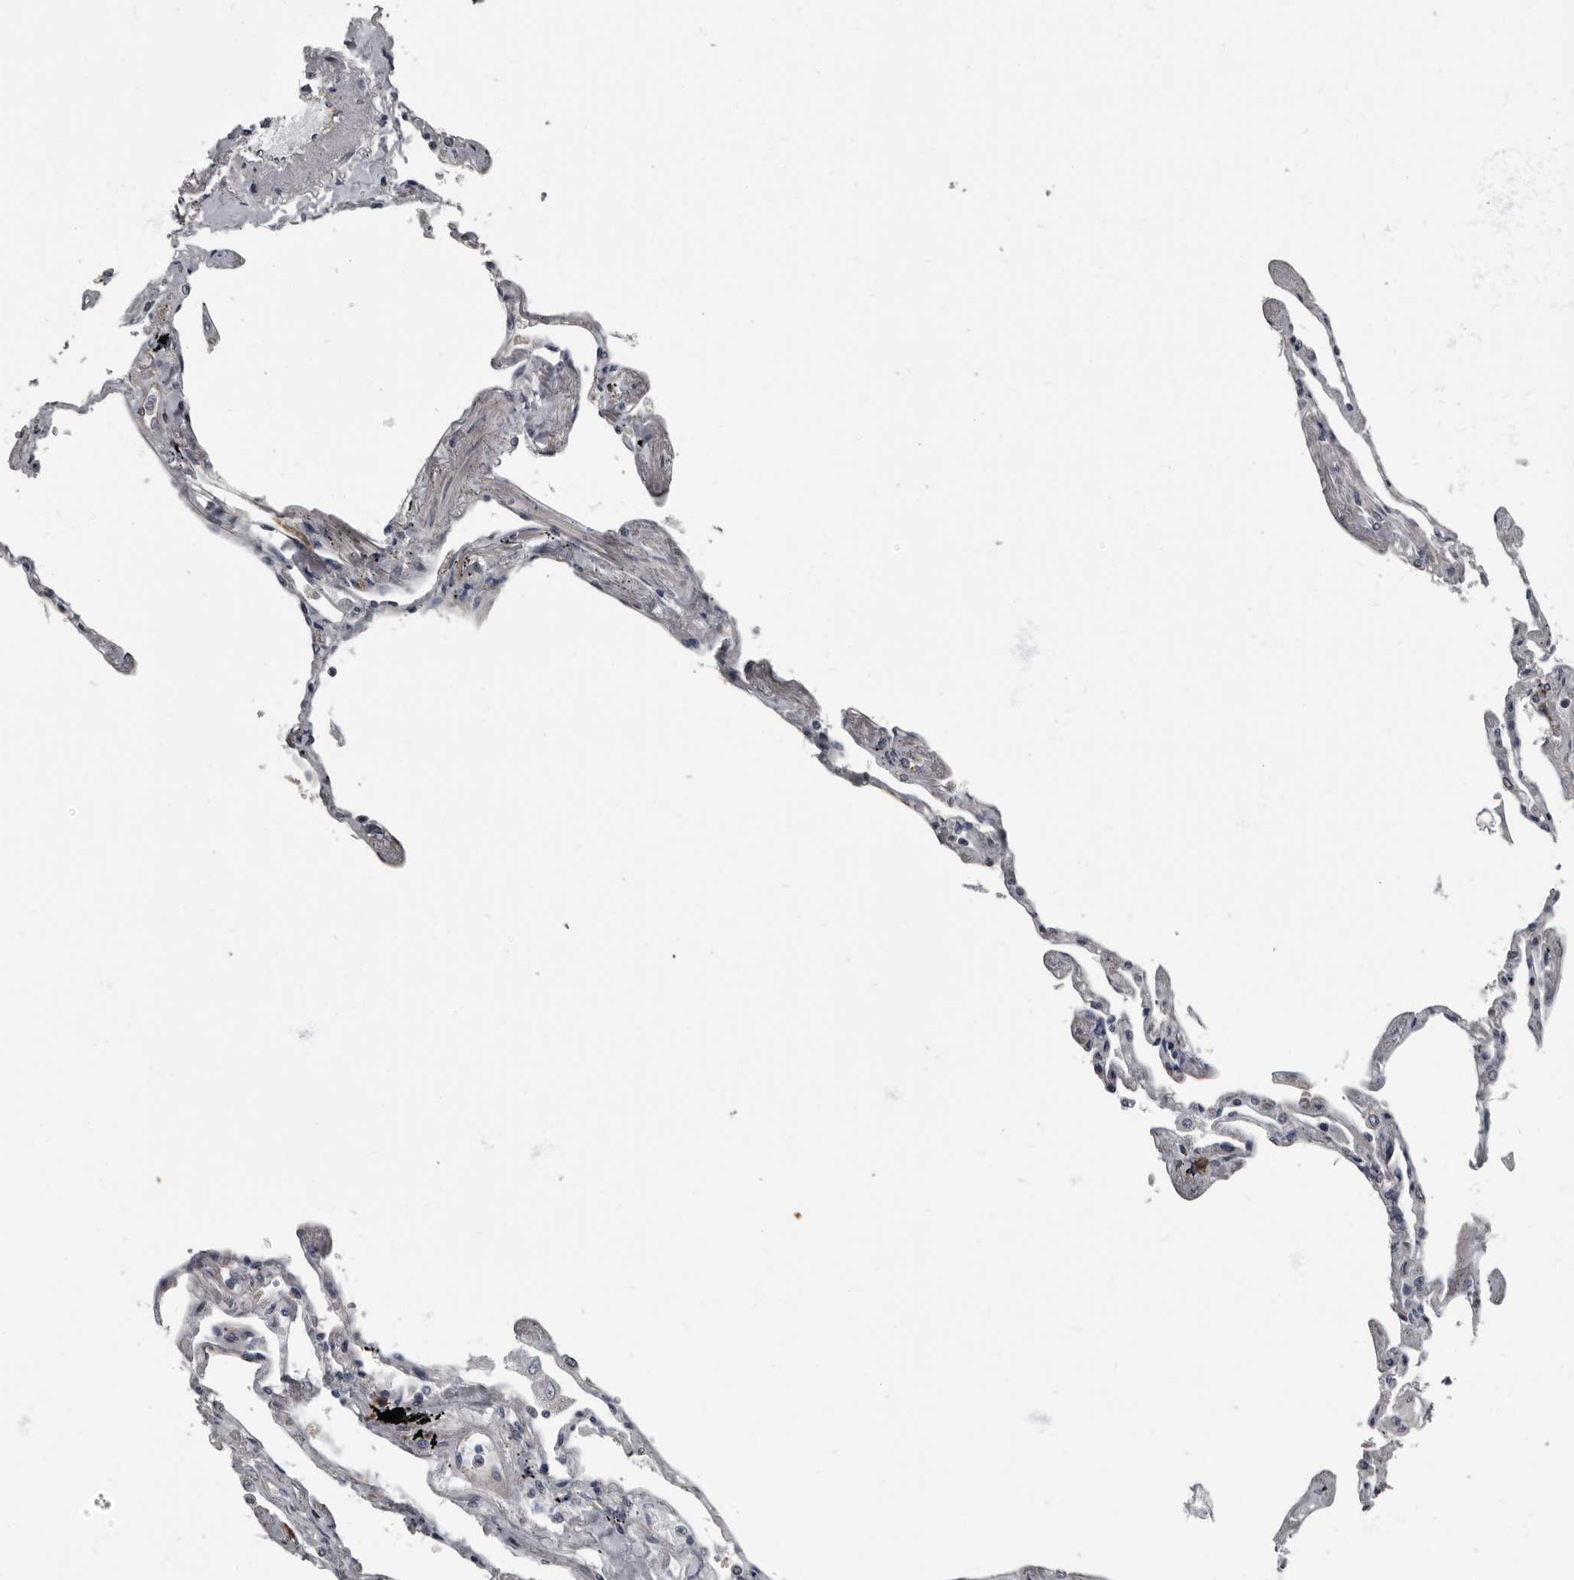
{"staining": {"intensity": "negative", "quantity": "none", "location": "none"}, "tissue": "lung", "cell_type": "Alveolar cells", "image_type": "normal", "snomed": [{"axis": "morphology", "description": "Normal tissue, NOS"}, {"axis": "topography", "description": "Lung"}], "caption": "This micrograph is of unremarkable lung stained with immunohistochemistry (IHC) to label a protein in brown with the nuclei are counter-stained blue. There is no positivity in alveolar cells. (DAB (3,3'-diaminobenzidine) immunohistochemistry (IHC) visualized using brightfield microscopy, high magnification).", "gene": "TPD52L1", "patient": {"sex": "female", "age": 67}}